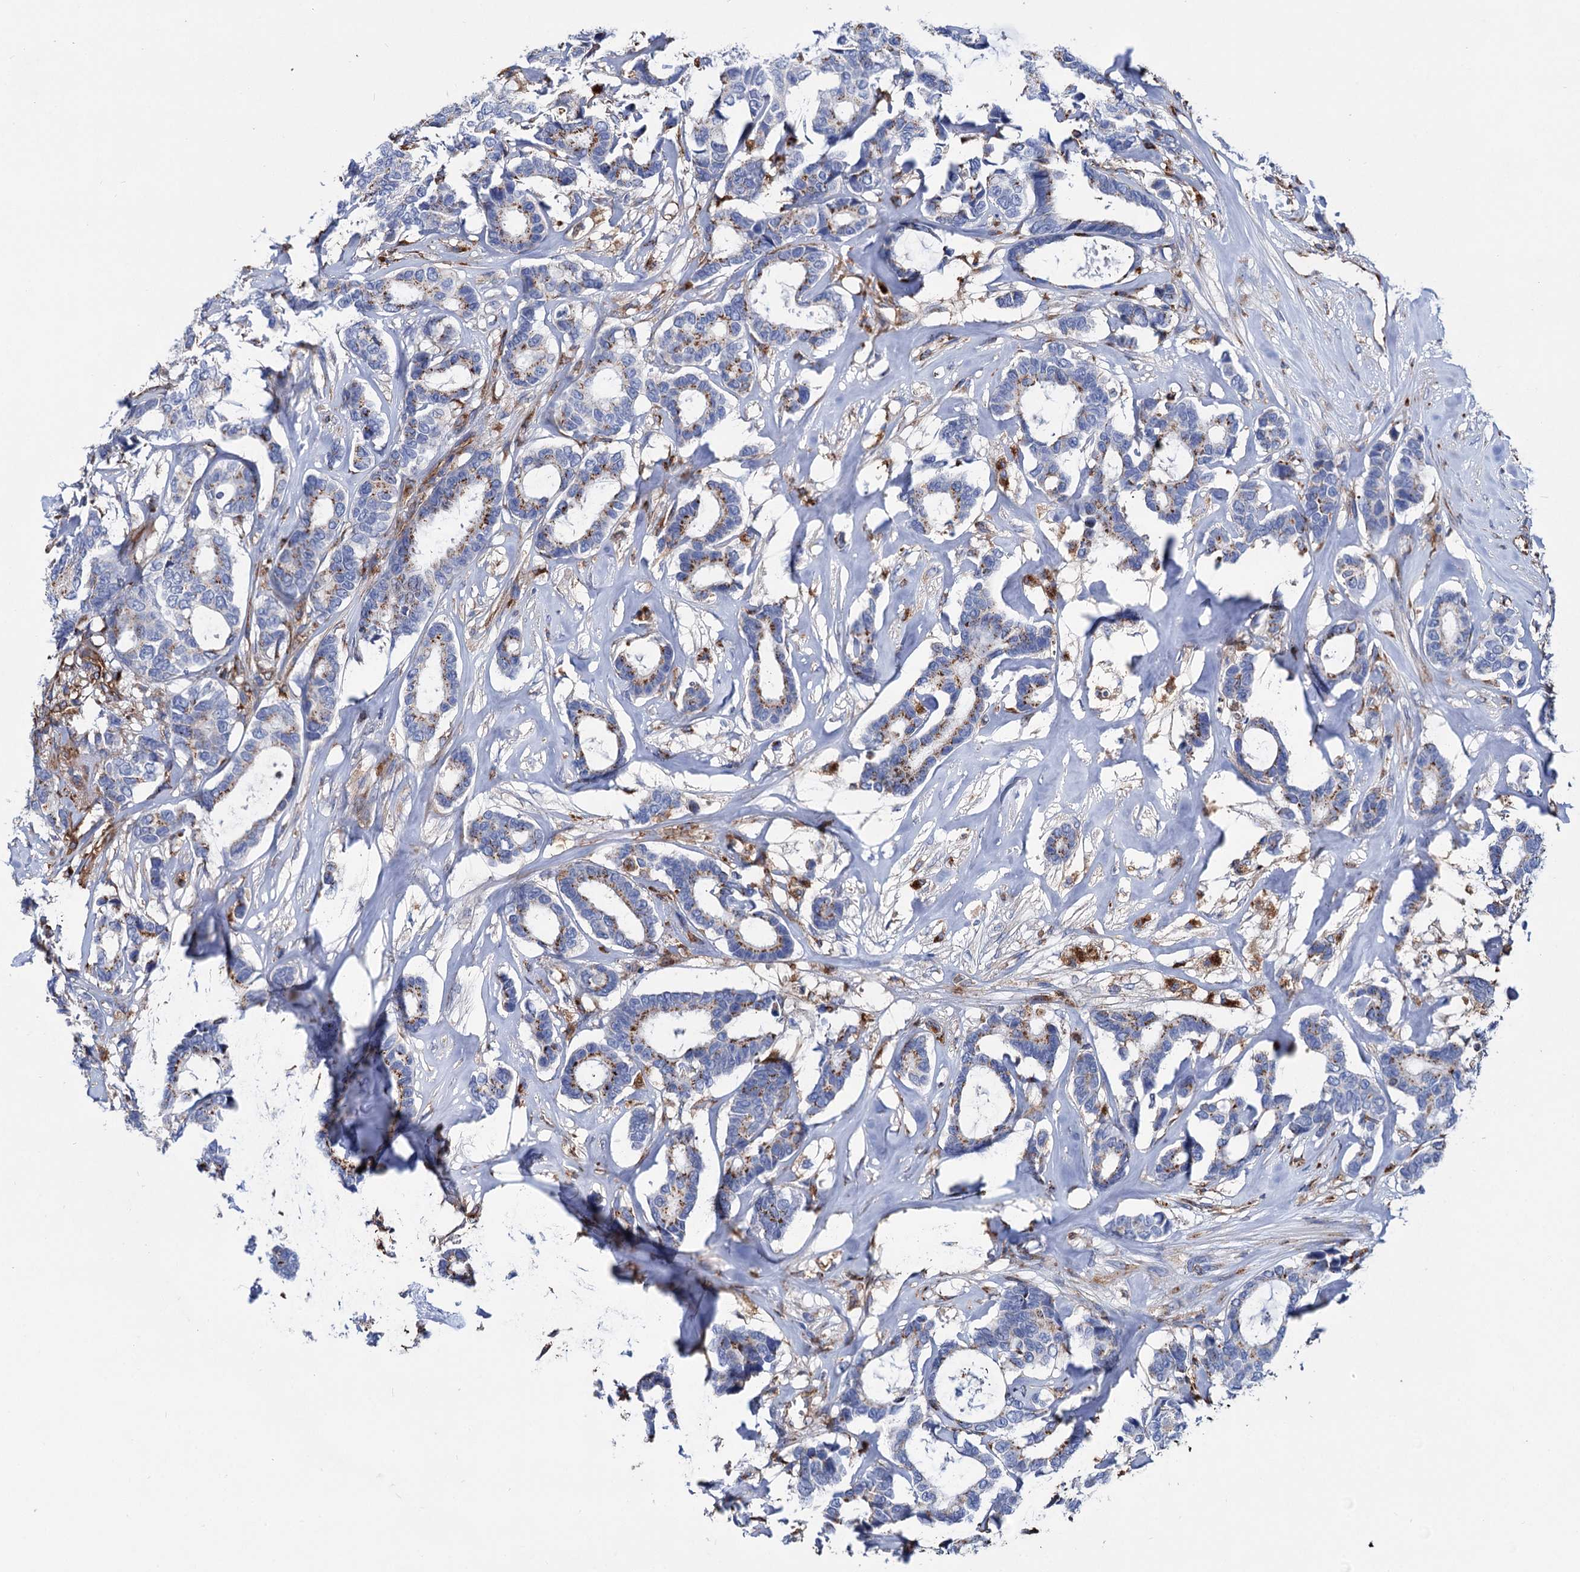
{"staining": {"intensity": "moderate", "quantity": "<25%", "location": "cytoplasmic/membranous"}, "tissue": "breast cancer", "cell_type": "Tumor cells", "image_type": "cancer", "snomed": [{"axis": "morphology", "description": "Duct carcinoma"}, {"axis": "topography", "description": "Breast"}], "caption": "Breast invasive ductal carcinoma stained for a protein (brown) exhibits moderate cytoplasmic/membranous positive positivity in approximately <25% of tumor cells.", "gene": "SCPEP1", "patient": {"sex": "female", "age": 87}}